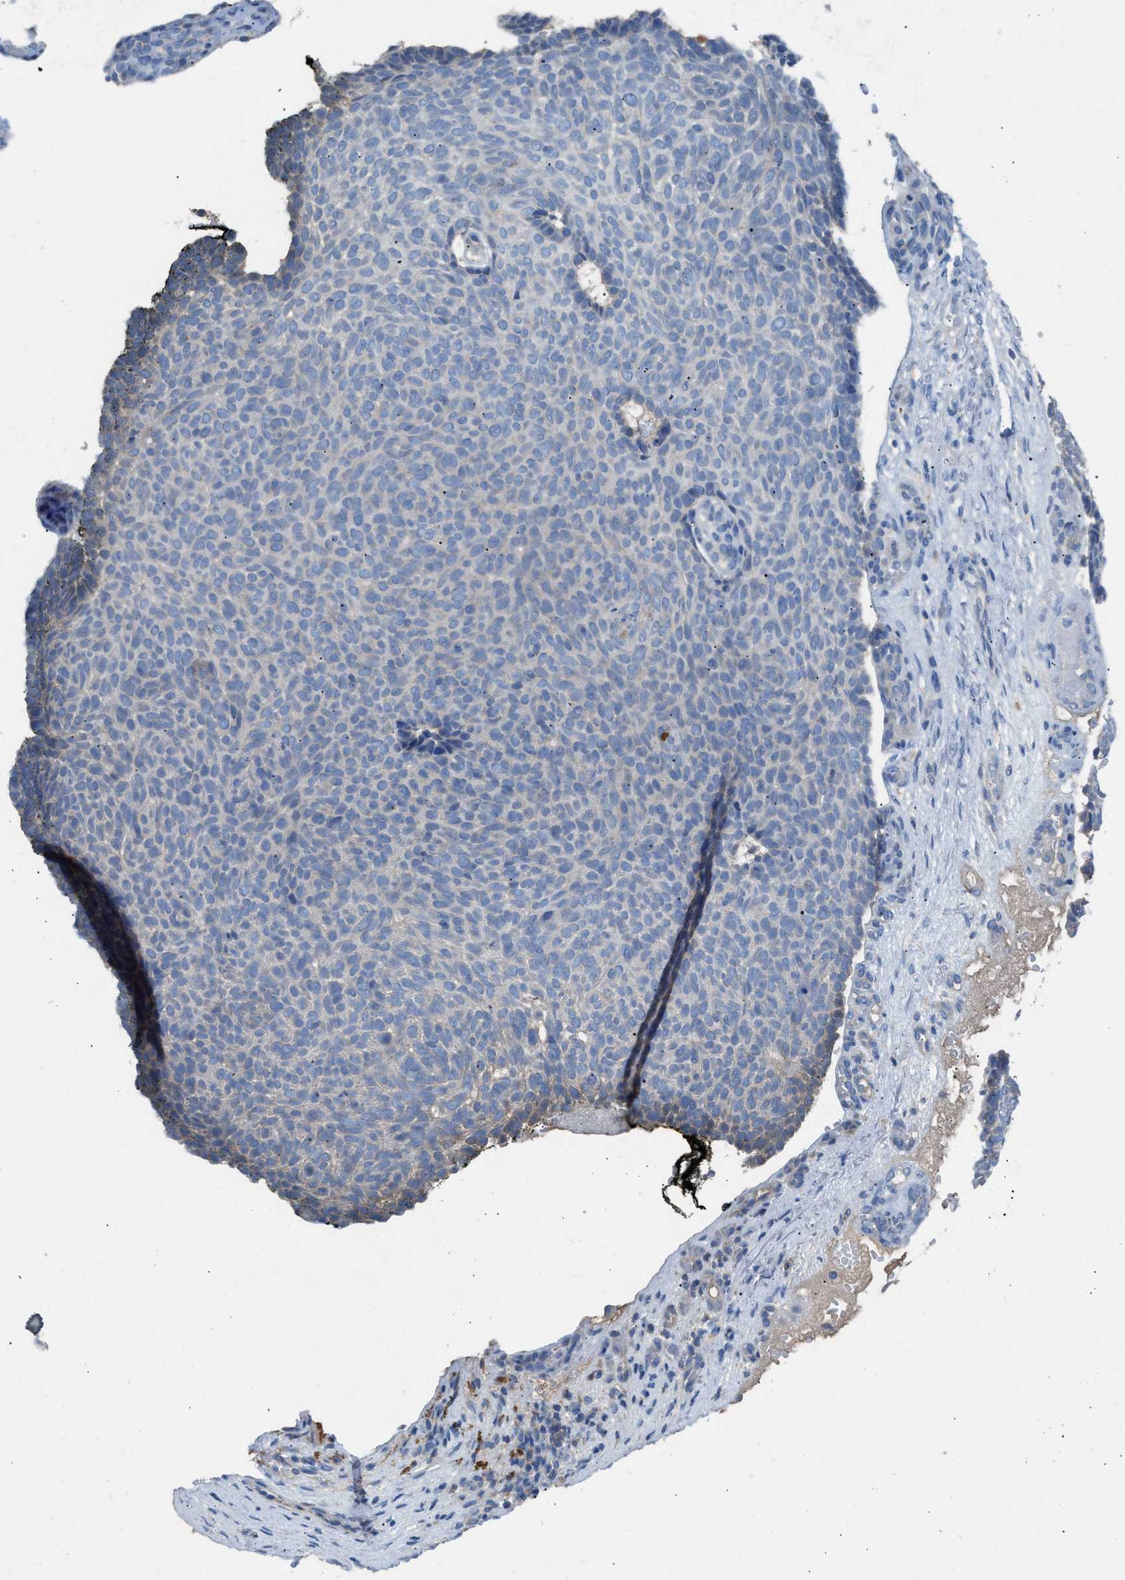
{"staining": {"intensity": "negative", "quantity": "none", "location": "none"}, "tissue": "skin cancer", "cell_type": "Tumor cells", "image_type": "cancer", "snomed": [{"axis": "morphology", "description": "Basal cell carcinoma"}, {"axis": "topography", "description": "Skin"}], "caption": "Immunohistochemistry of basal cell carcinoma (skin) reveals no staining in tumor cells.", "gene": "AOAH", "patient": {"sex": "male", "age": 61}}